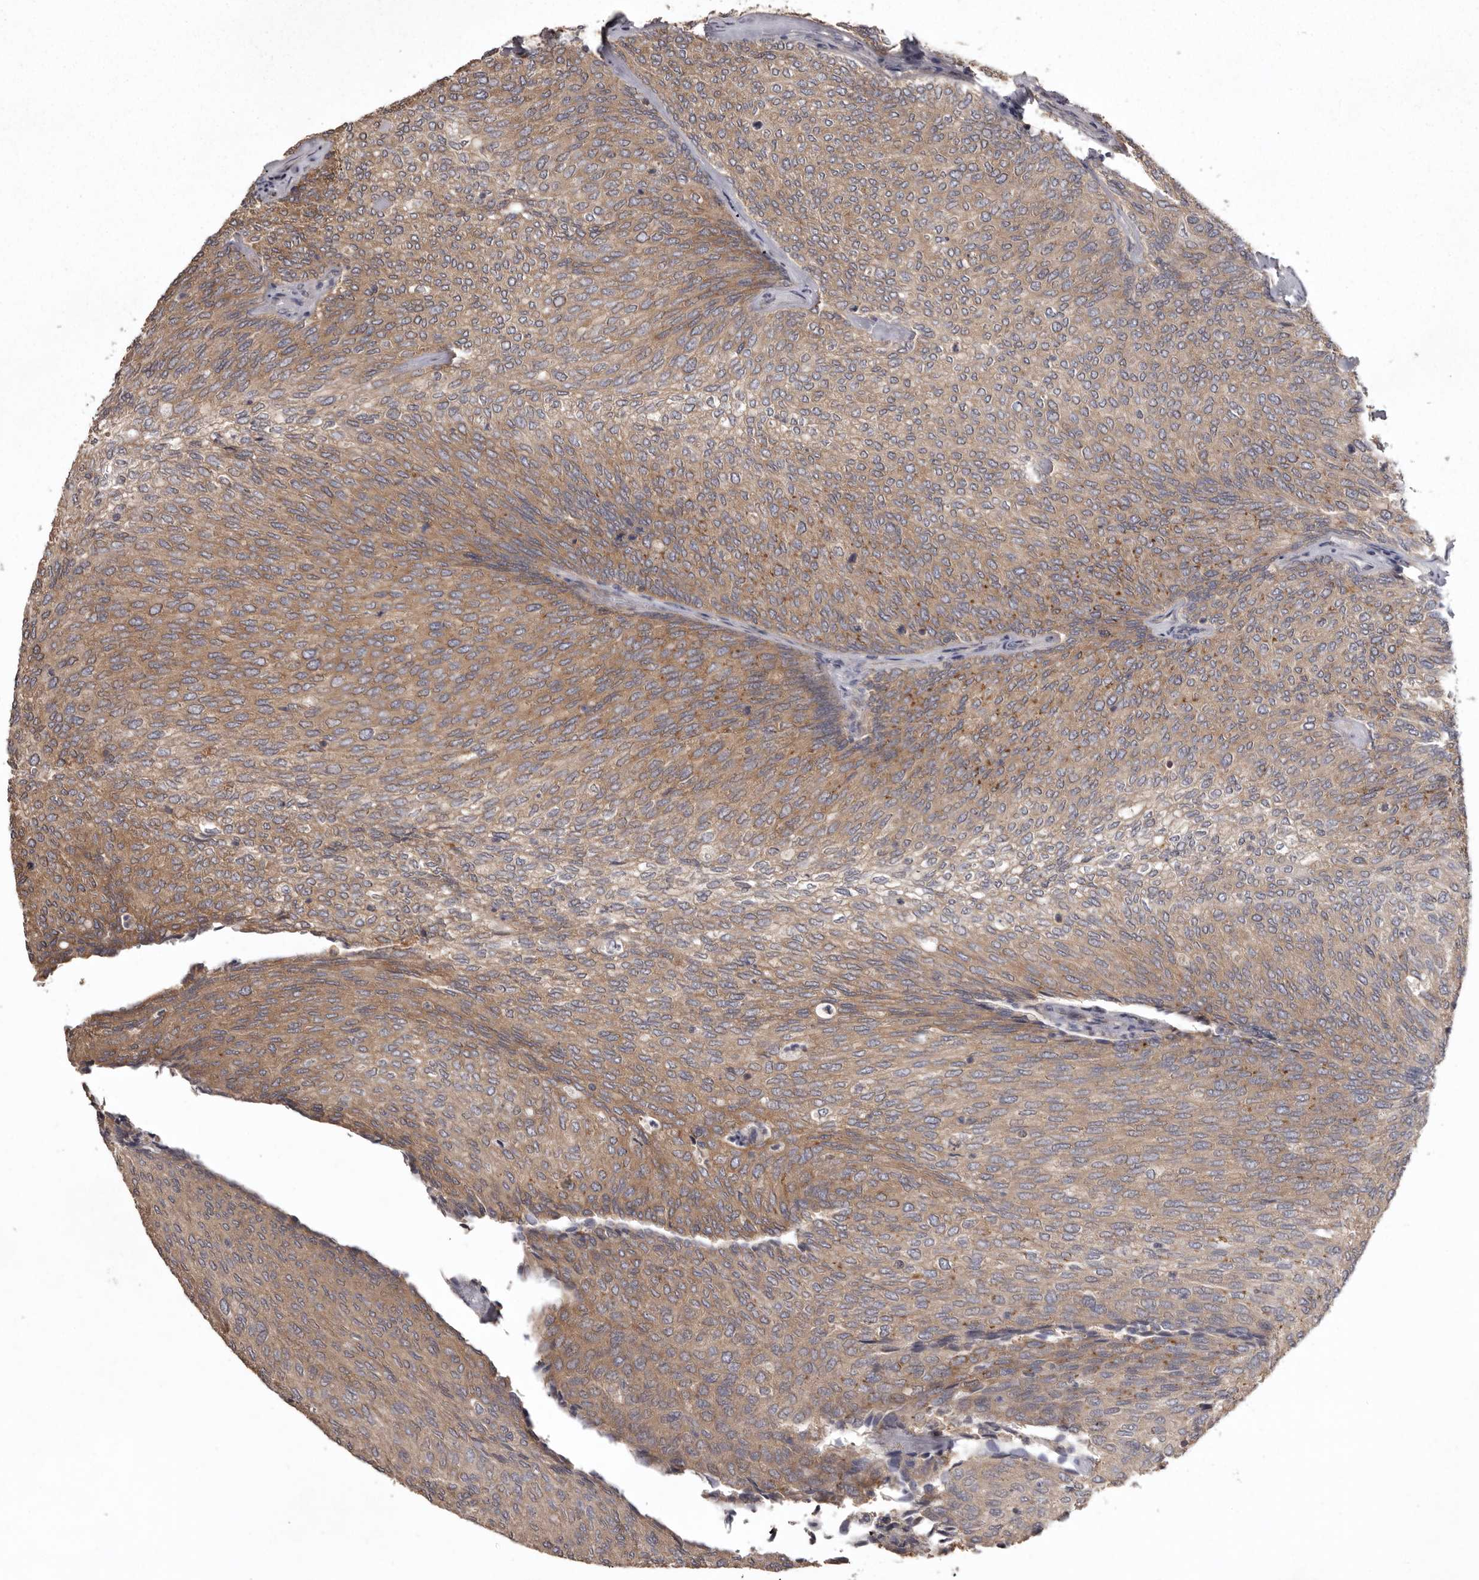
{"staining": {"intensity": "moderate", "quantity": ">75%", "location": "cytoplasmic/membranous"}, "tissue": "urothelial cancer", "cell_type": "Tumor cells", "image_type": "cancer", "snomed": [{"axis": "morphology", "description": "Urothelial carcinoma, Low grade"}, {"axis": "topography", "description": "Urinary bladder"}], "caption": "Urothelial cancer stained with immunohistochemistry (IHC) exhibits moderate cytoplasmic/membranous positivity in about >75% of tumor cells. (DAB = brown stain, brightfield microscopy at high magnification).", "gene": "DARS1", "patient": {"sex": "female", "age": 79}}